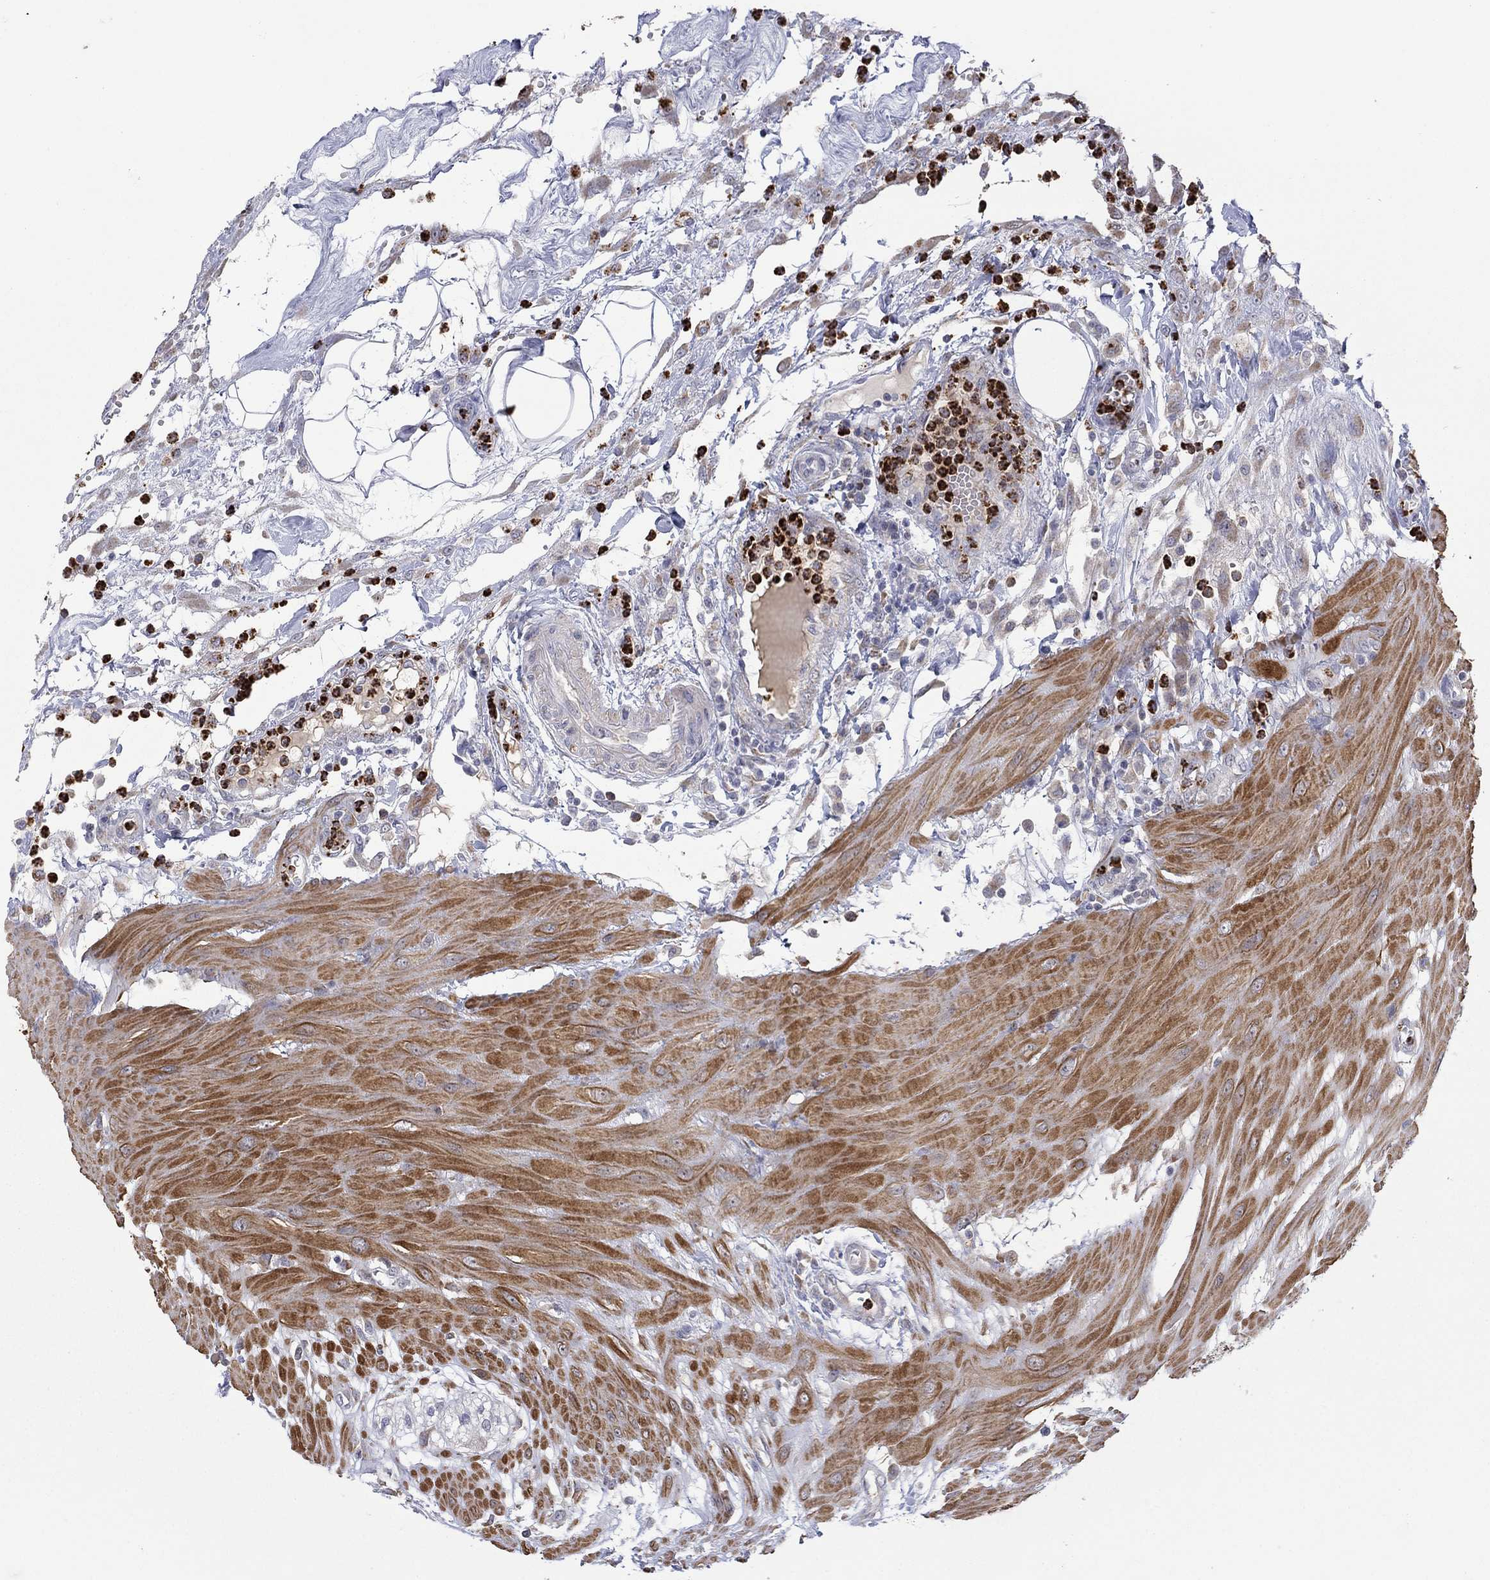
{"staining": {"intensity": "negative", "quantity": "none", "location": "none"}, "tissue": "colon", "cell_type": "Endothelial cells", "image_type": "normal", "snomed": [{"axis": "morphology", "description": "Normal tissue, NOS"}, {"axis": "morphology", "description": "Adenocarcinoma, NOS"}, {"axis": "topography", "description": "Colon"}], "caption": "DAB immunohistochemical staining of unremarkable human colon reveals no significant staining in endothelial cells. The staining is performed using DAB (3,3'-diaminobenzidine) brown chromogen with nuclei counter-stained in using hematoxylin.", "gene": "MTRFR", "patient": {"sex": "male", "age": 65}}